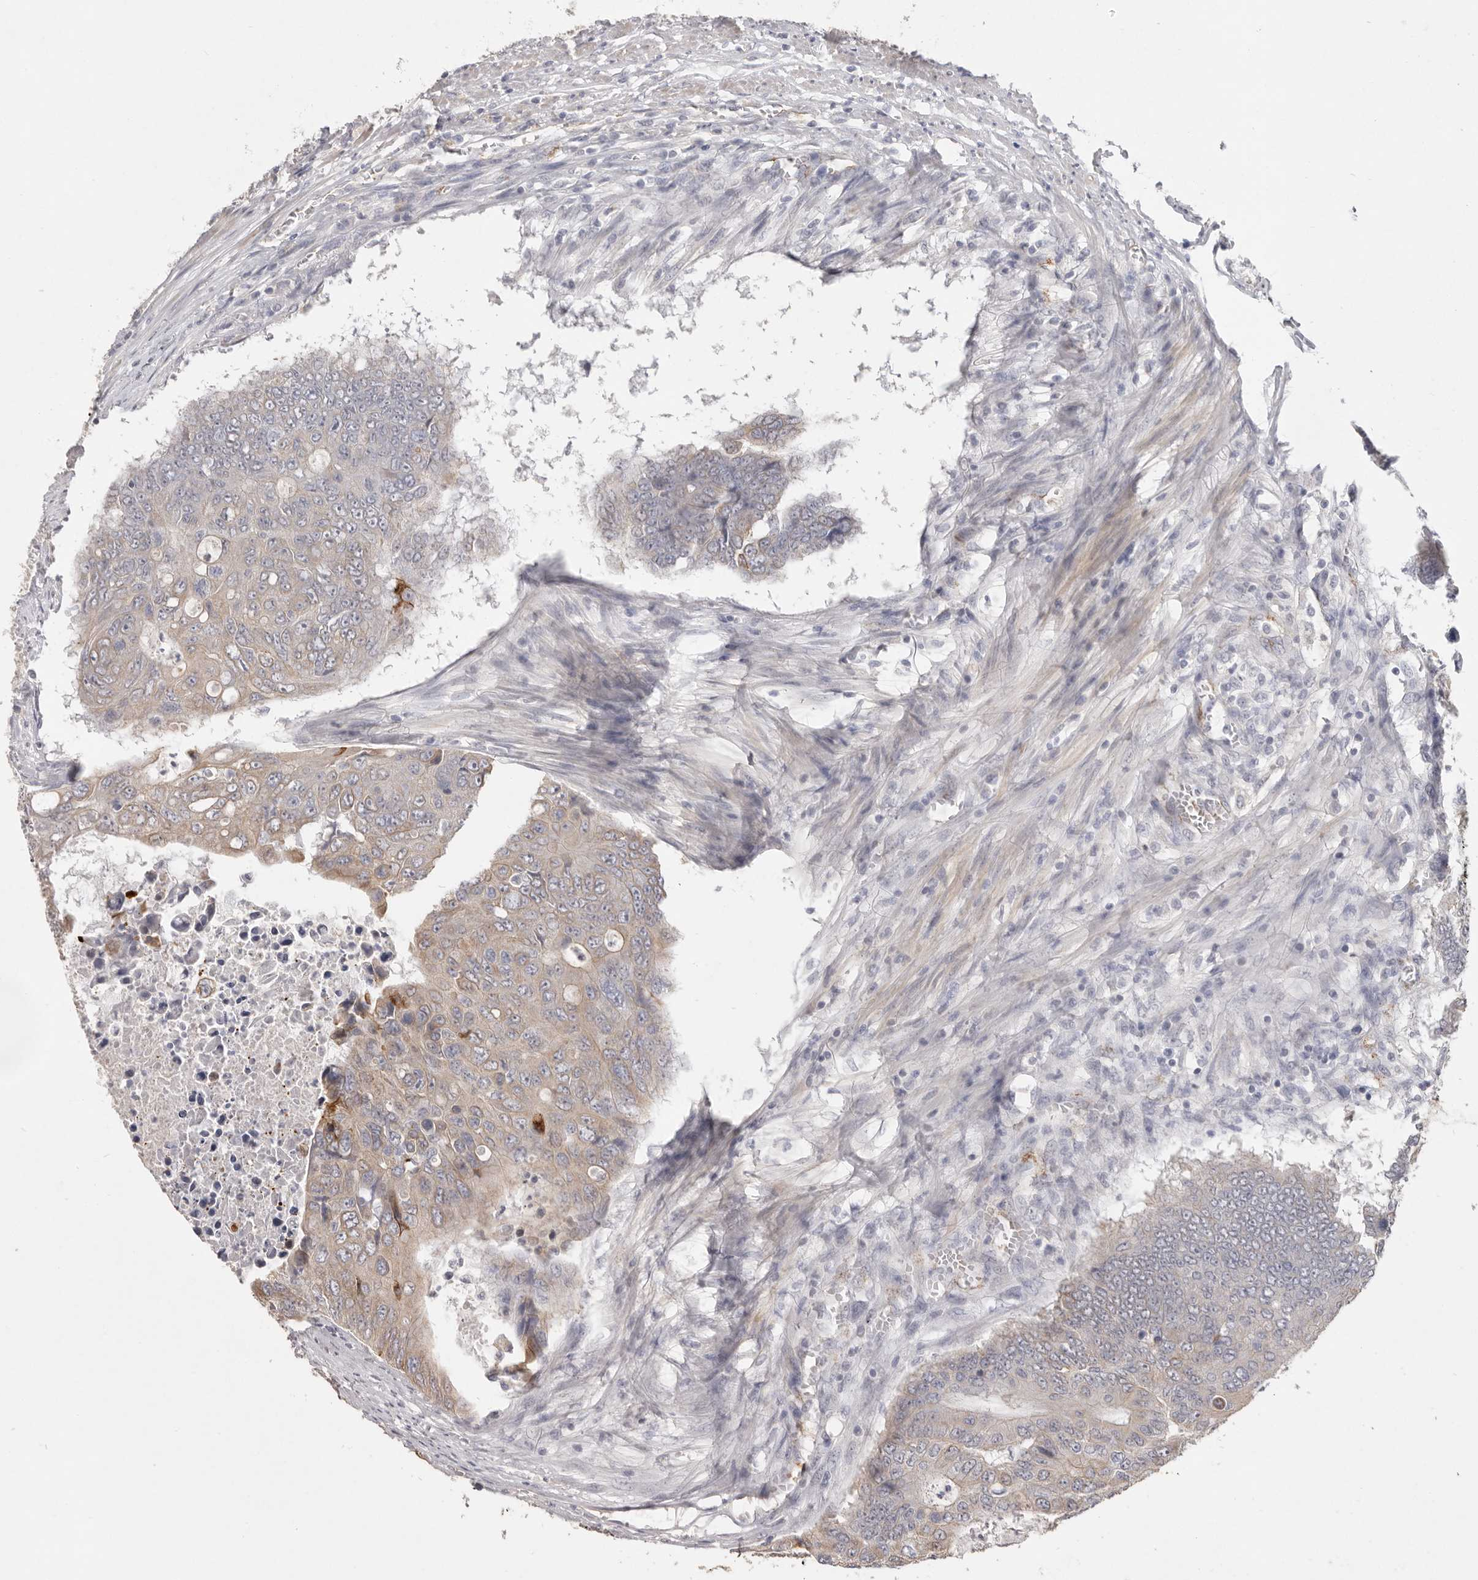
{"staining": {"intensity": "weak", "quantity": "<25%", "location": "cytoplasmic/membranous"}, "tissue": "colorectal cancer", "cell_type": "Tumor cells", "image_type": "cancer", "snomed": [{"axis": "morphology", "description": "Adenocarcinoma, NOS"}, {"axis": "topography", "description": "Colon"}], "caption": "Tumor cells are negative for brown protein staining in colorectal cancer. (DAB immunohistochemistry (IHC) visualized using brightfield microscopy, high magnification).", "gene": "ZYG11B", "patient": {"sex": "male", "age": 87}}